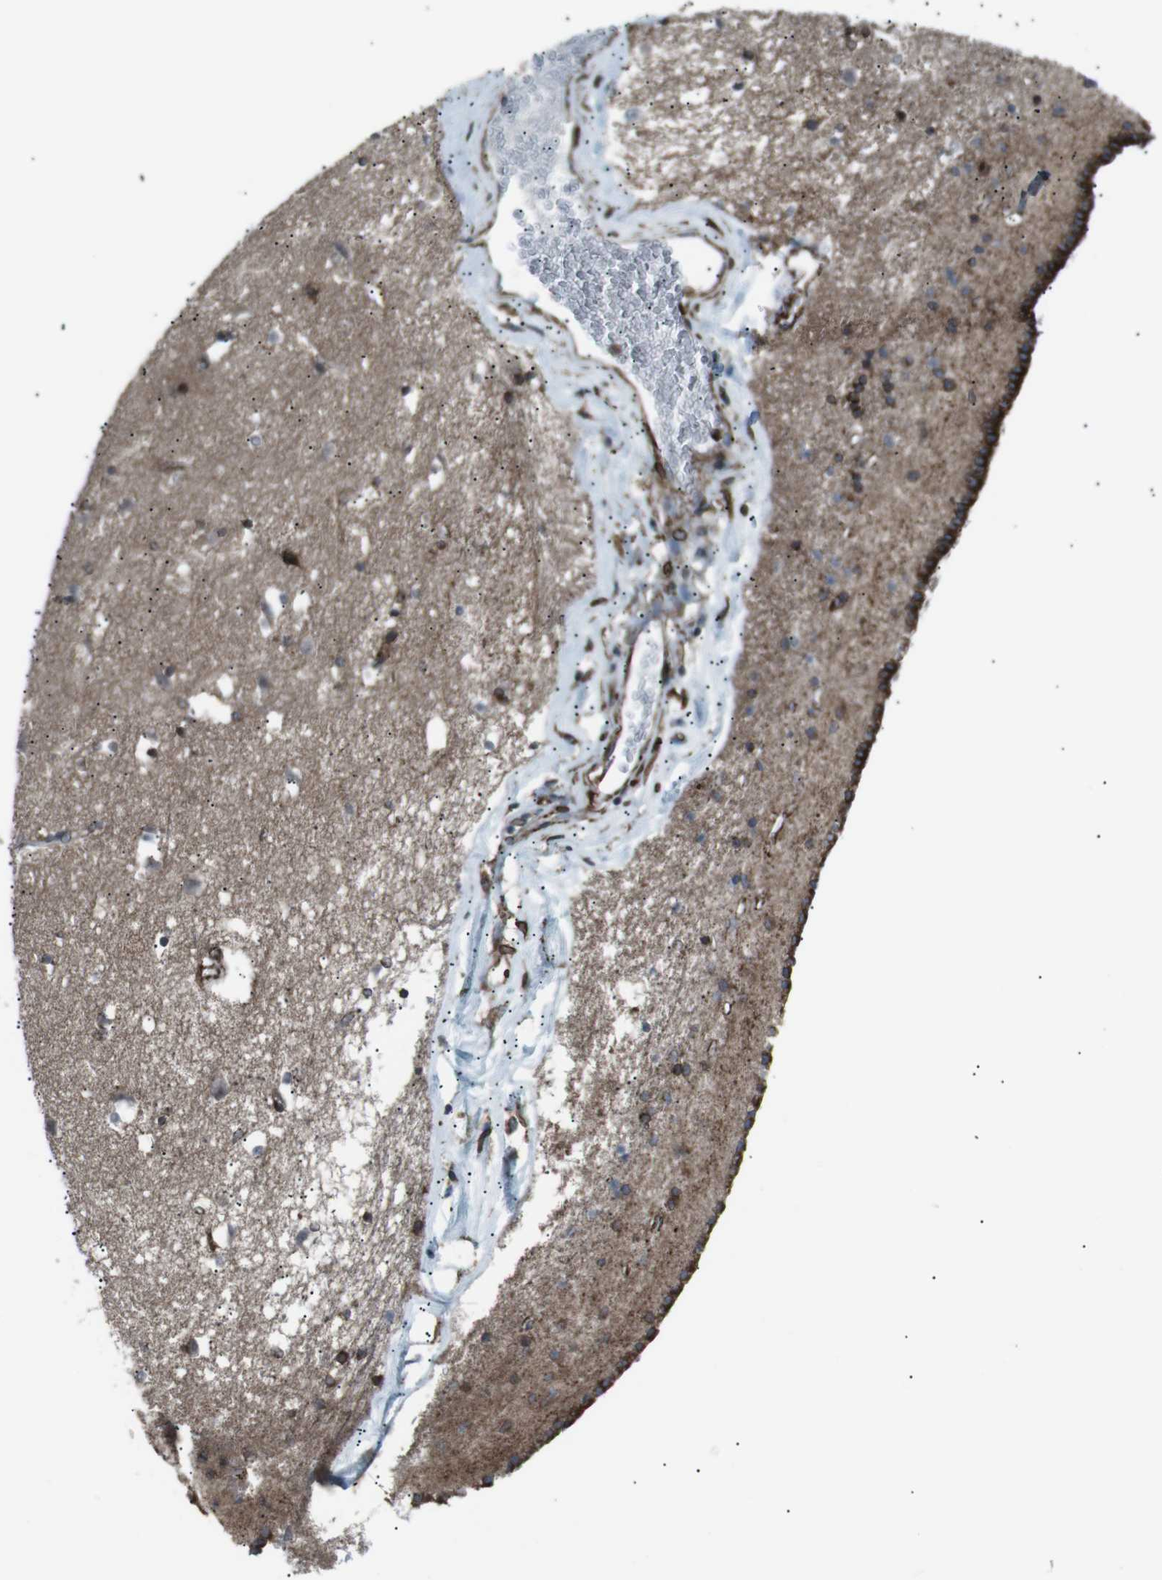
{"staining": {"intensity": "strong", "quantity": "25%-75%", "location": "cytoplasmic/membranous"}, "tissue": "caudate", "cell_type": "Glial cells", "image_type": "normal", "snomed": [{"axis": "morphology", "description": "Normal tissue, NOS"}, {"axis": "topography", "description": "Lateral ventricle wall"}], "caption": "Glial cells reveal high levels of strong cytoplasmic/membranous staining in approximately 25%-75% of cells in benign caudate.", "gene": "LNPK", "patient": {"sex": "male", "age": 45}}